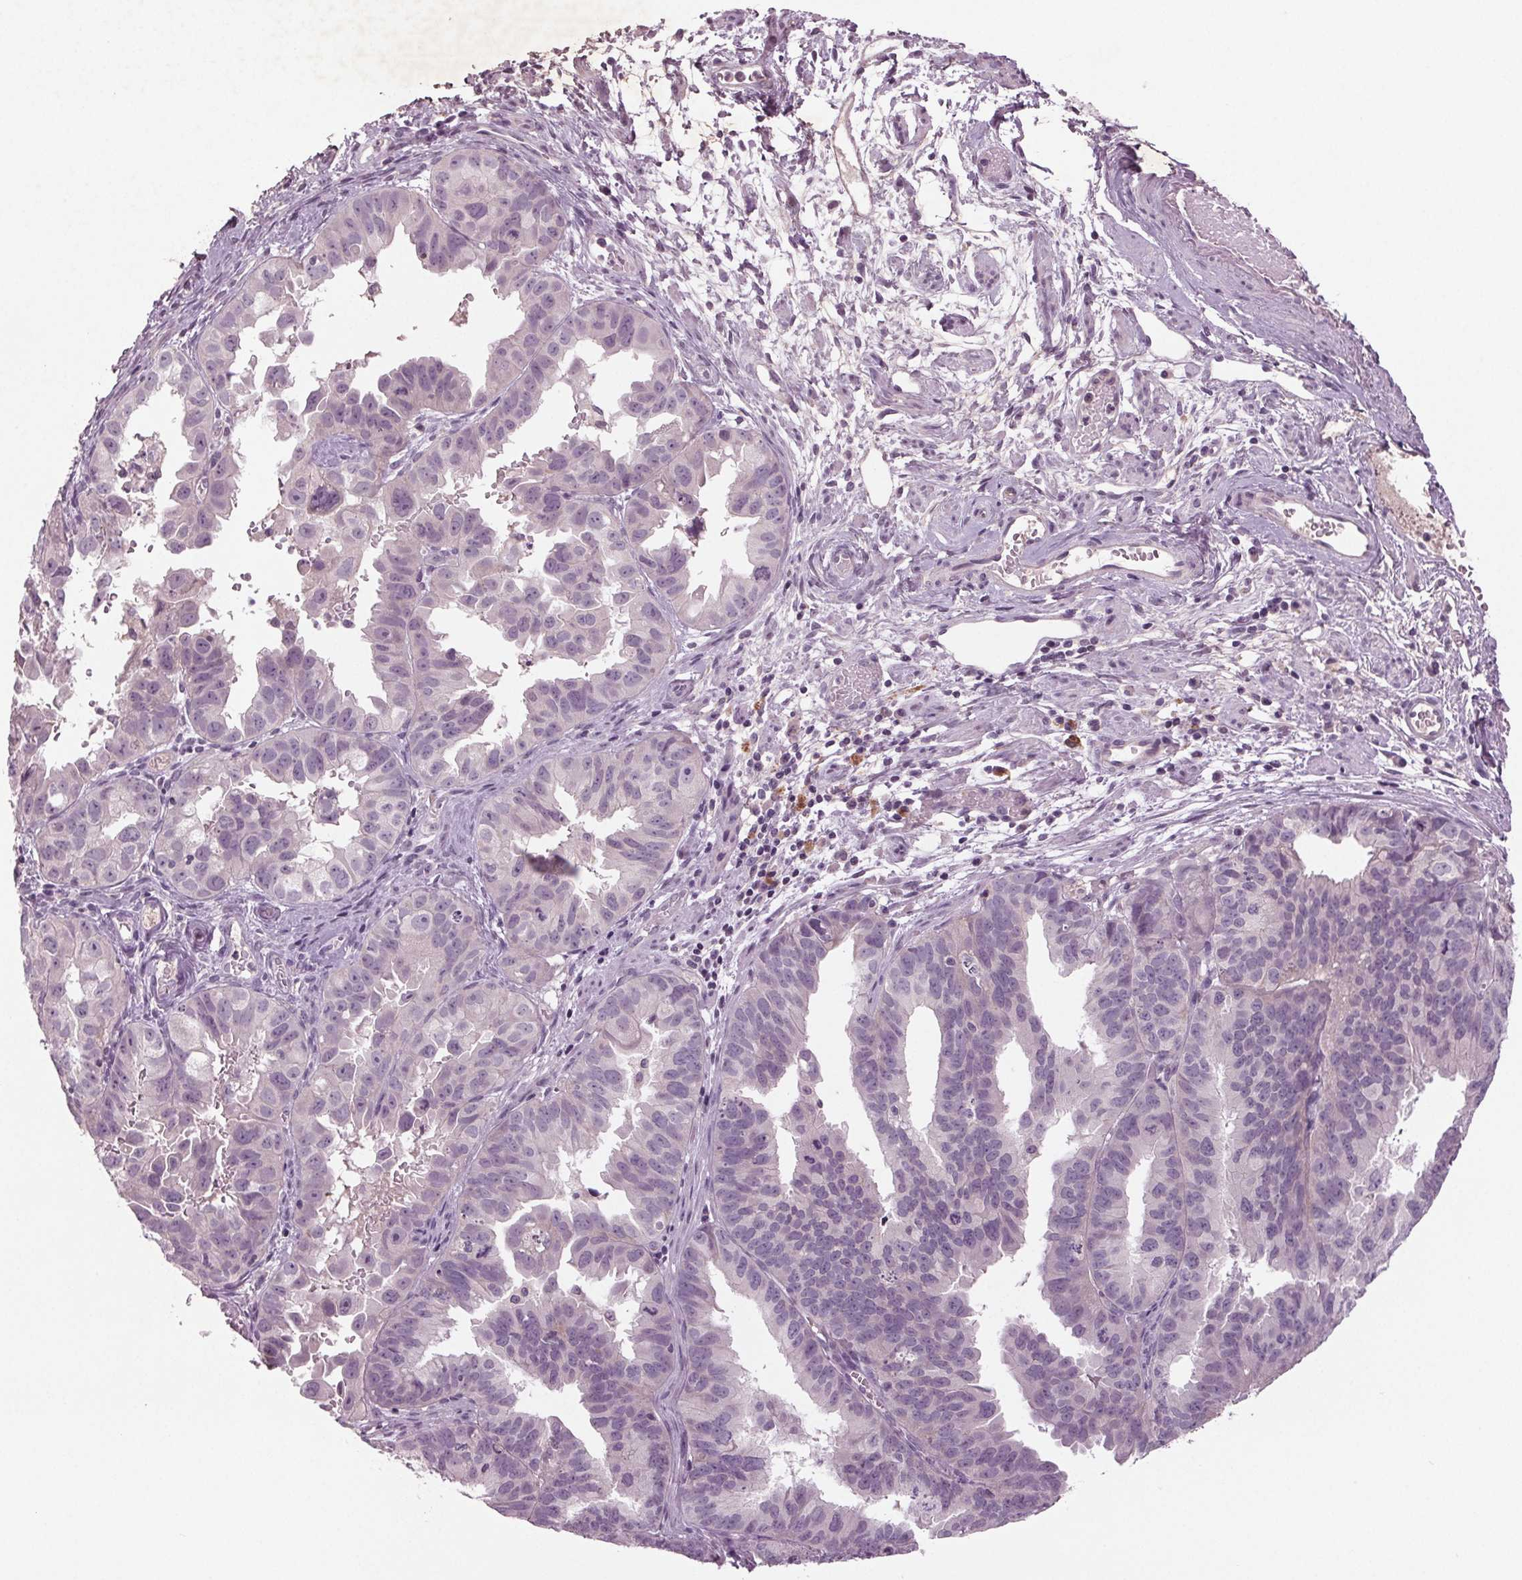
{"staining": {"intensity": "negative", "quantity": "none", "location": "none"}, "tissue": "ovarian cancer", "cell_type": "Tumor cells", "image_type": "cancer", "snomed": [{"axis": "morphology", "description": "Carcinoma, endometroid"}, {"axis": "topography", "description": "Ovary"}], "caption": "The micrograph reveals no significant expression in tumor cells of endometroid carcinoma (ovarian).", "gene": "BHLHE22", "patient": {"sex": "female", "age": 85}}